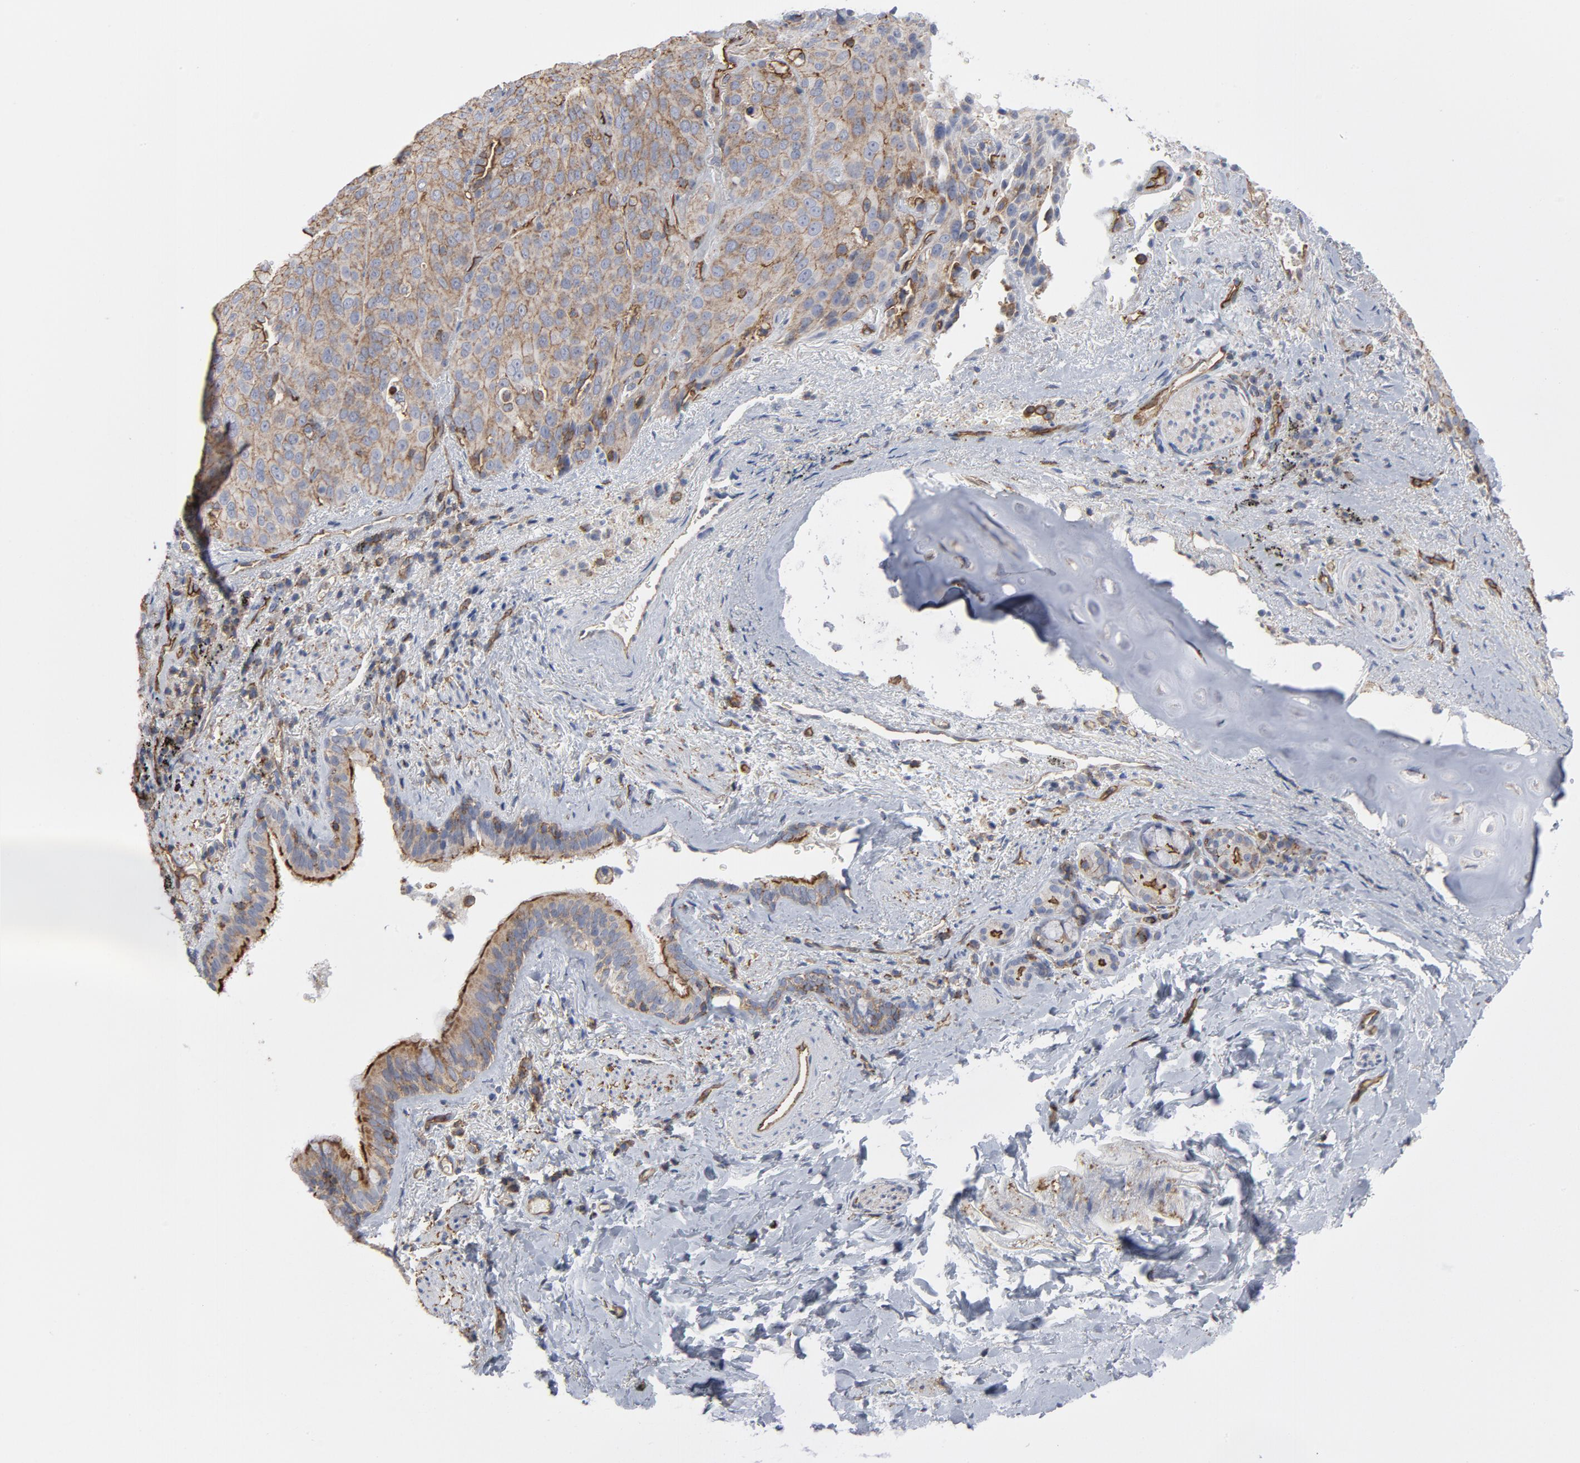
{"staining": {"intensity": "moderate", "quantity": ">75%", "location": "cytoplasmic/membranous"}, "tissue": "lung cancer", "cell_type": "Tumor cells", "image_type": "cancer", "snomed": [{"axis": "morphology", "description": "Squamous cell carcinoma, NOS"}, {"axis": "topography", "description": "Lung"}], "caption": "Immunohistochemical staining of human squamous cell carcinoma (lung) demonstrates medium levels of moderate cytoplasmic/membranous positivity in approximately >75% of tumor cells. (Stains: DAB (3,3'-diaminobenzidine) in brown, nuclei in blue, Microscopy: brightfield microscopy at high magnification).", "gene": "OXA1L", "patient": {"sex": "male", "age": 54}}